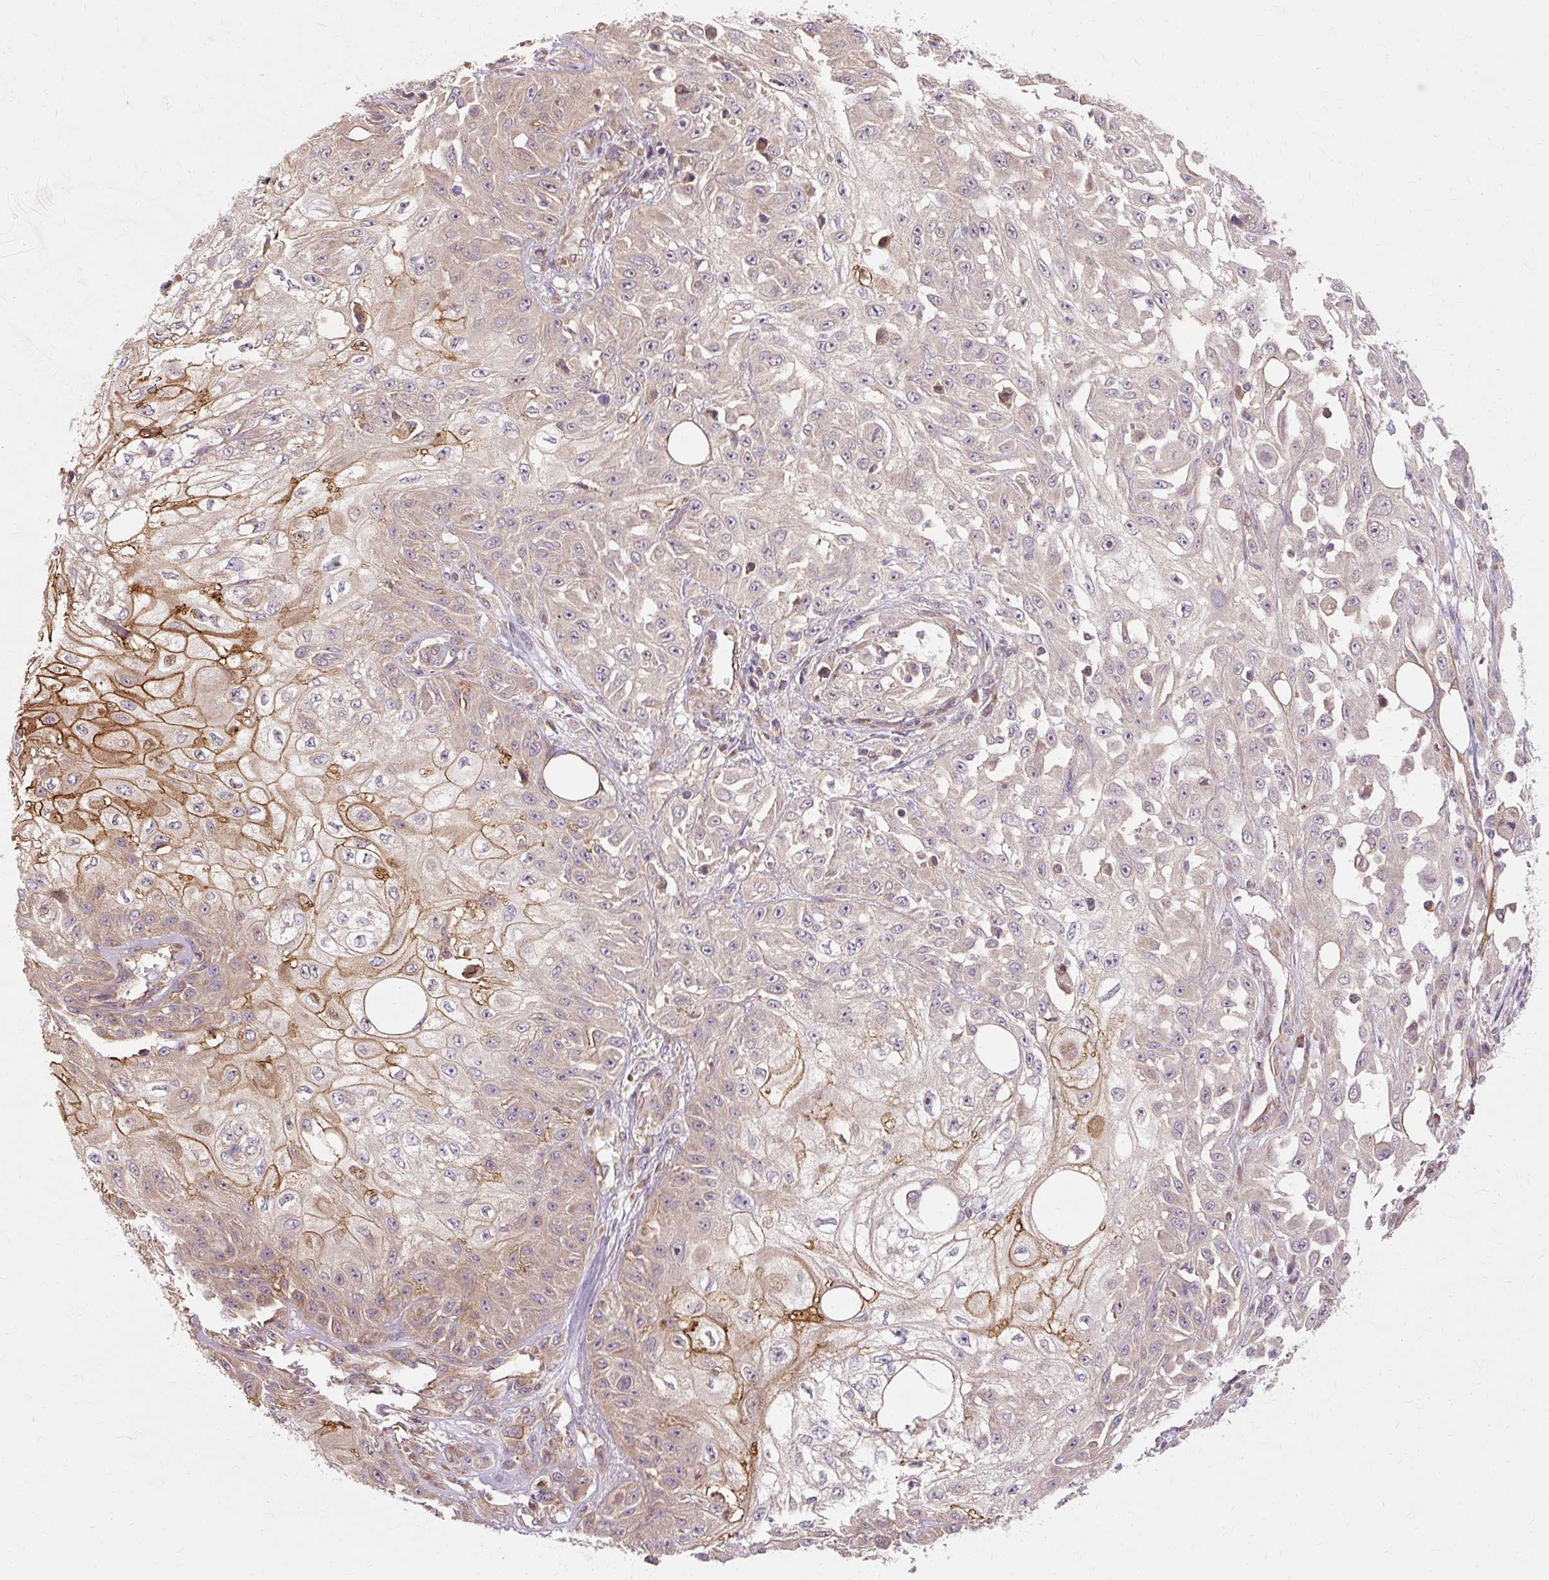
{"staining": {"intensity": "moderate", "quantity": "<25%", "location": "cytoplasmic/membranous"}, "tissue": "skin cancer", "cell_type": "Tumor cells", "image_type": "cancer", "snomed": [{"axis": "morphology", "description": "Squamous cell carcinoma, NOS"}, {"axis": "morphology", "description": "Squamous cell carcinoma, metastatic, NOS"}, {"axis": "topography", "description": "Skin"}, {"axis": "topography", "description": "Lymph node"}], "caption": "Protein staining of skin cancer (squamous cell carcinoma) tissue displays moderate cytoplasmic/membranous staining in approximately <25% of tumor cells. (DAB (3,3'-diaminobenzidine) IHC with brightfield microscopy, high magnification).", "gene": "FLRT1", "patient": {"sex": "male", "age": 75}}